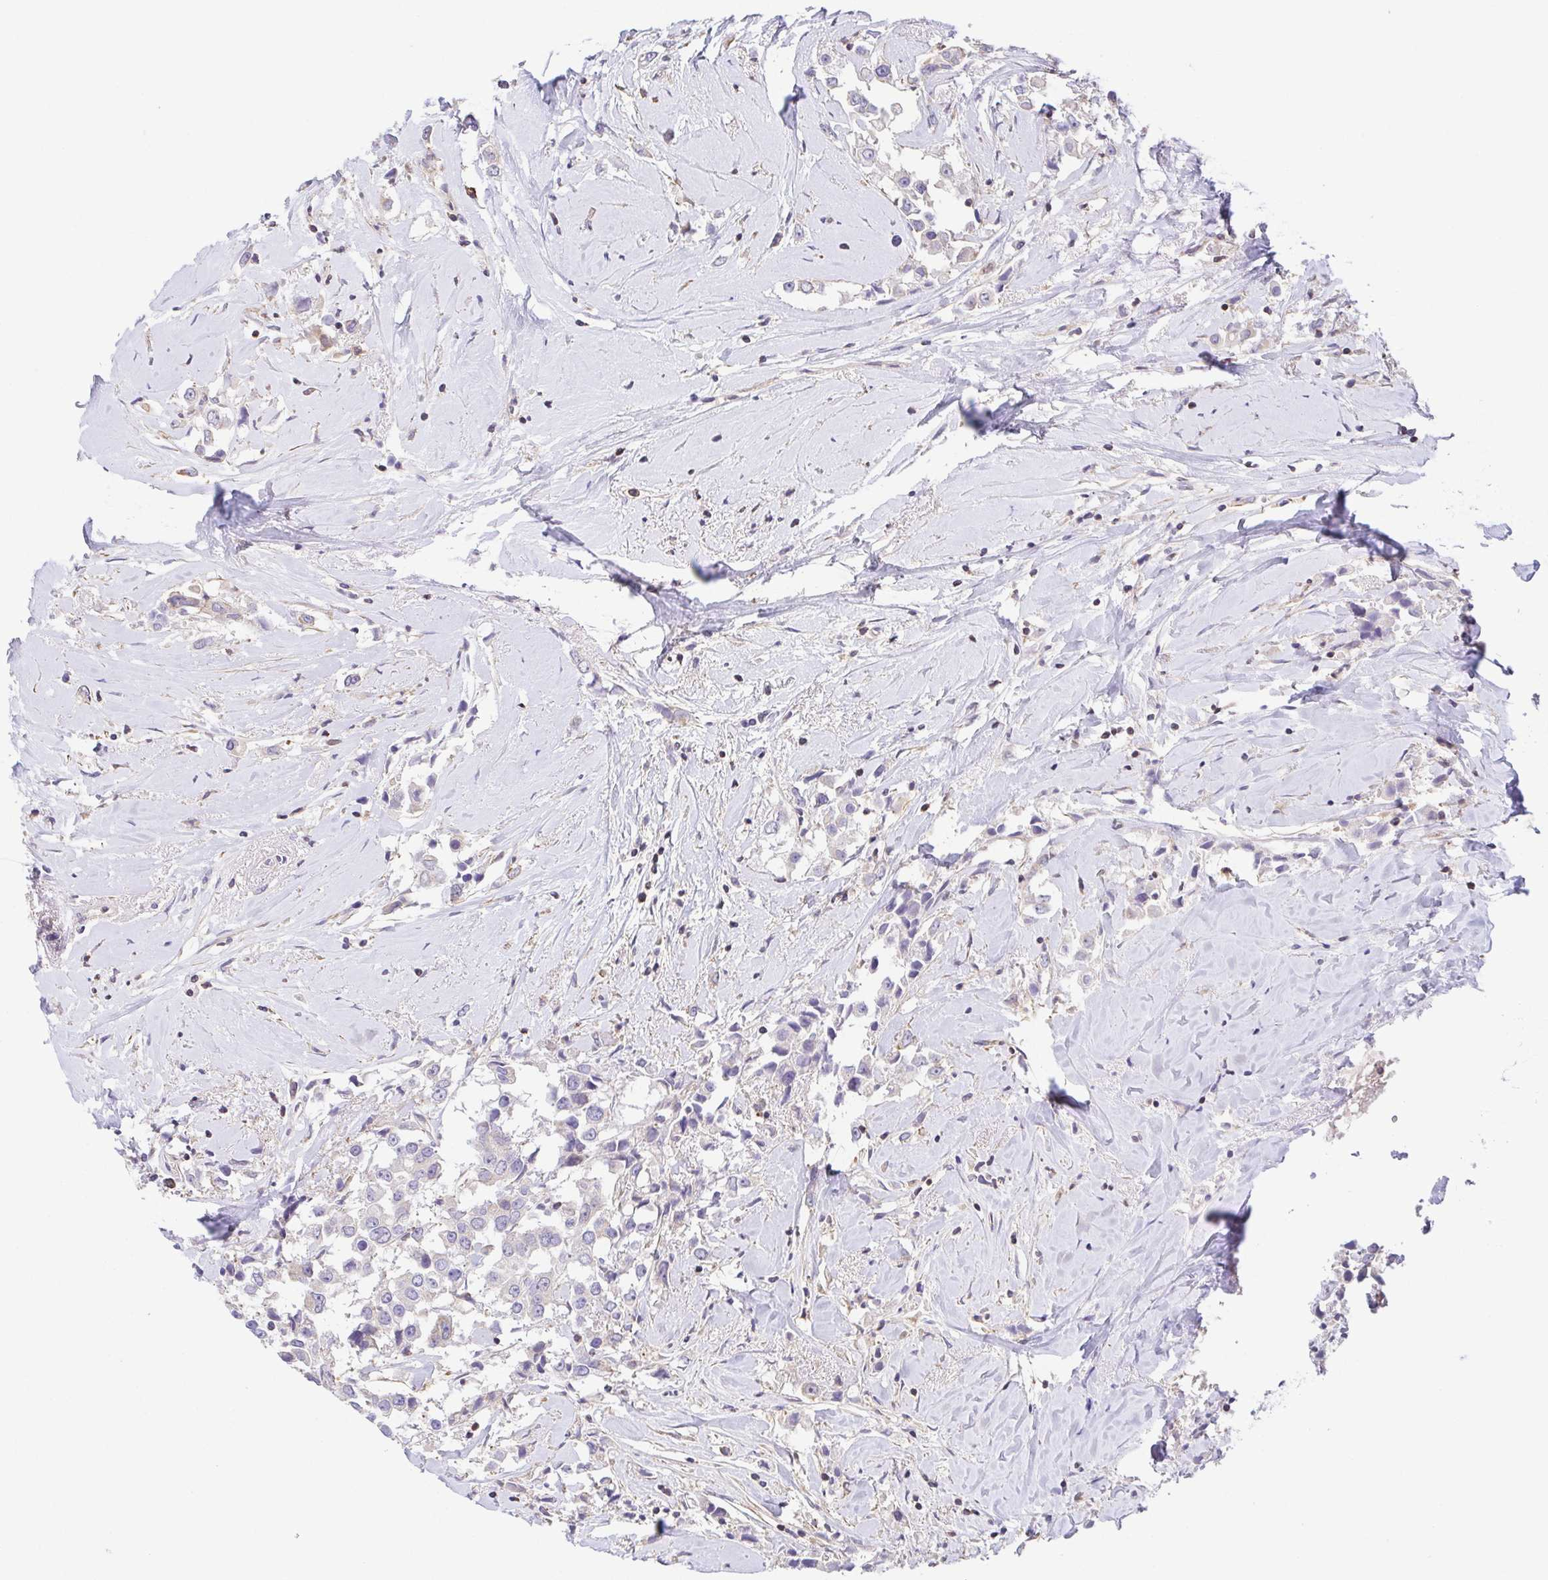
{"staining": {"intensity": "negative", "quantity": "none", "location": "none"}, "tissue": "breast cancer", "cell_type": "Tumor cells", "image_type": "cancer", "snomed": [{"axis": "morphology", "description": "Duct carcinoma"}, {"axis": "topography", "description": "Breast"}], "caption": "Immunohistochemical staining of human breast cancer shows no significant expression in tumor cells.", "gene": "PREPL", "patient": {"sex": "female", "age": 61}}